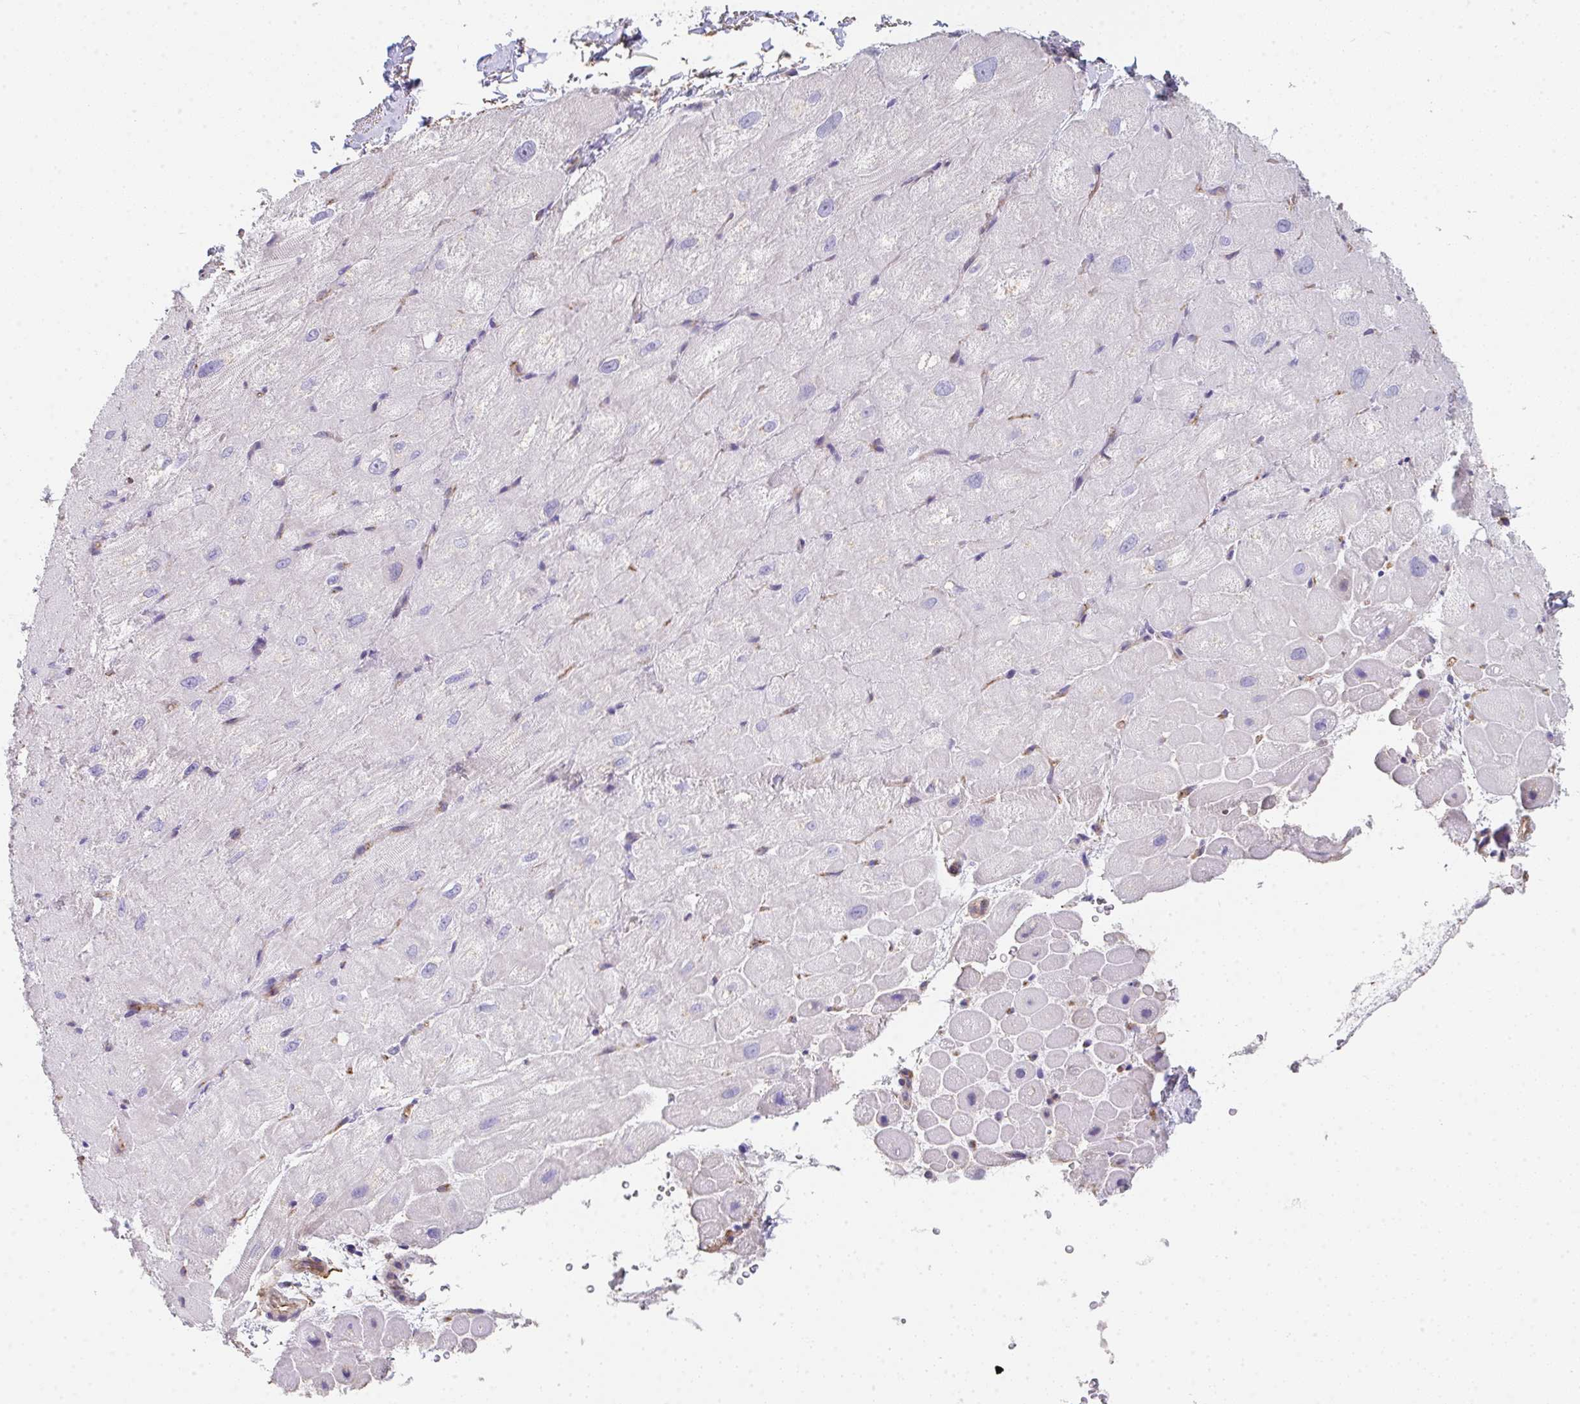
{"staining": {"intensity": "negative", "quantity": "none", "location": "none"}, "tissue": "heart muscle", "cell_type": "Cardiomyocytes", "image_type": "normal", "snomed": [{"axis": "morphology", "description": "Normal tissue, NOS"}, {"axis": "topography", "description": "Heart"}], "caption": "There is no significant expression in cardiomyocytes of heart muscle. Brightfield microscopy of IHC stained with DAB (brown) and hematoxylin (blue), captured at high magnification.", "gene": "DBN1", "patient": {"sex": "male", "age": 62}}